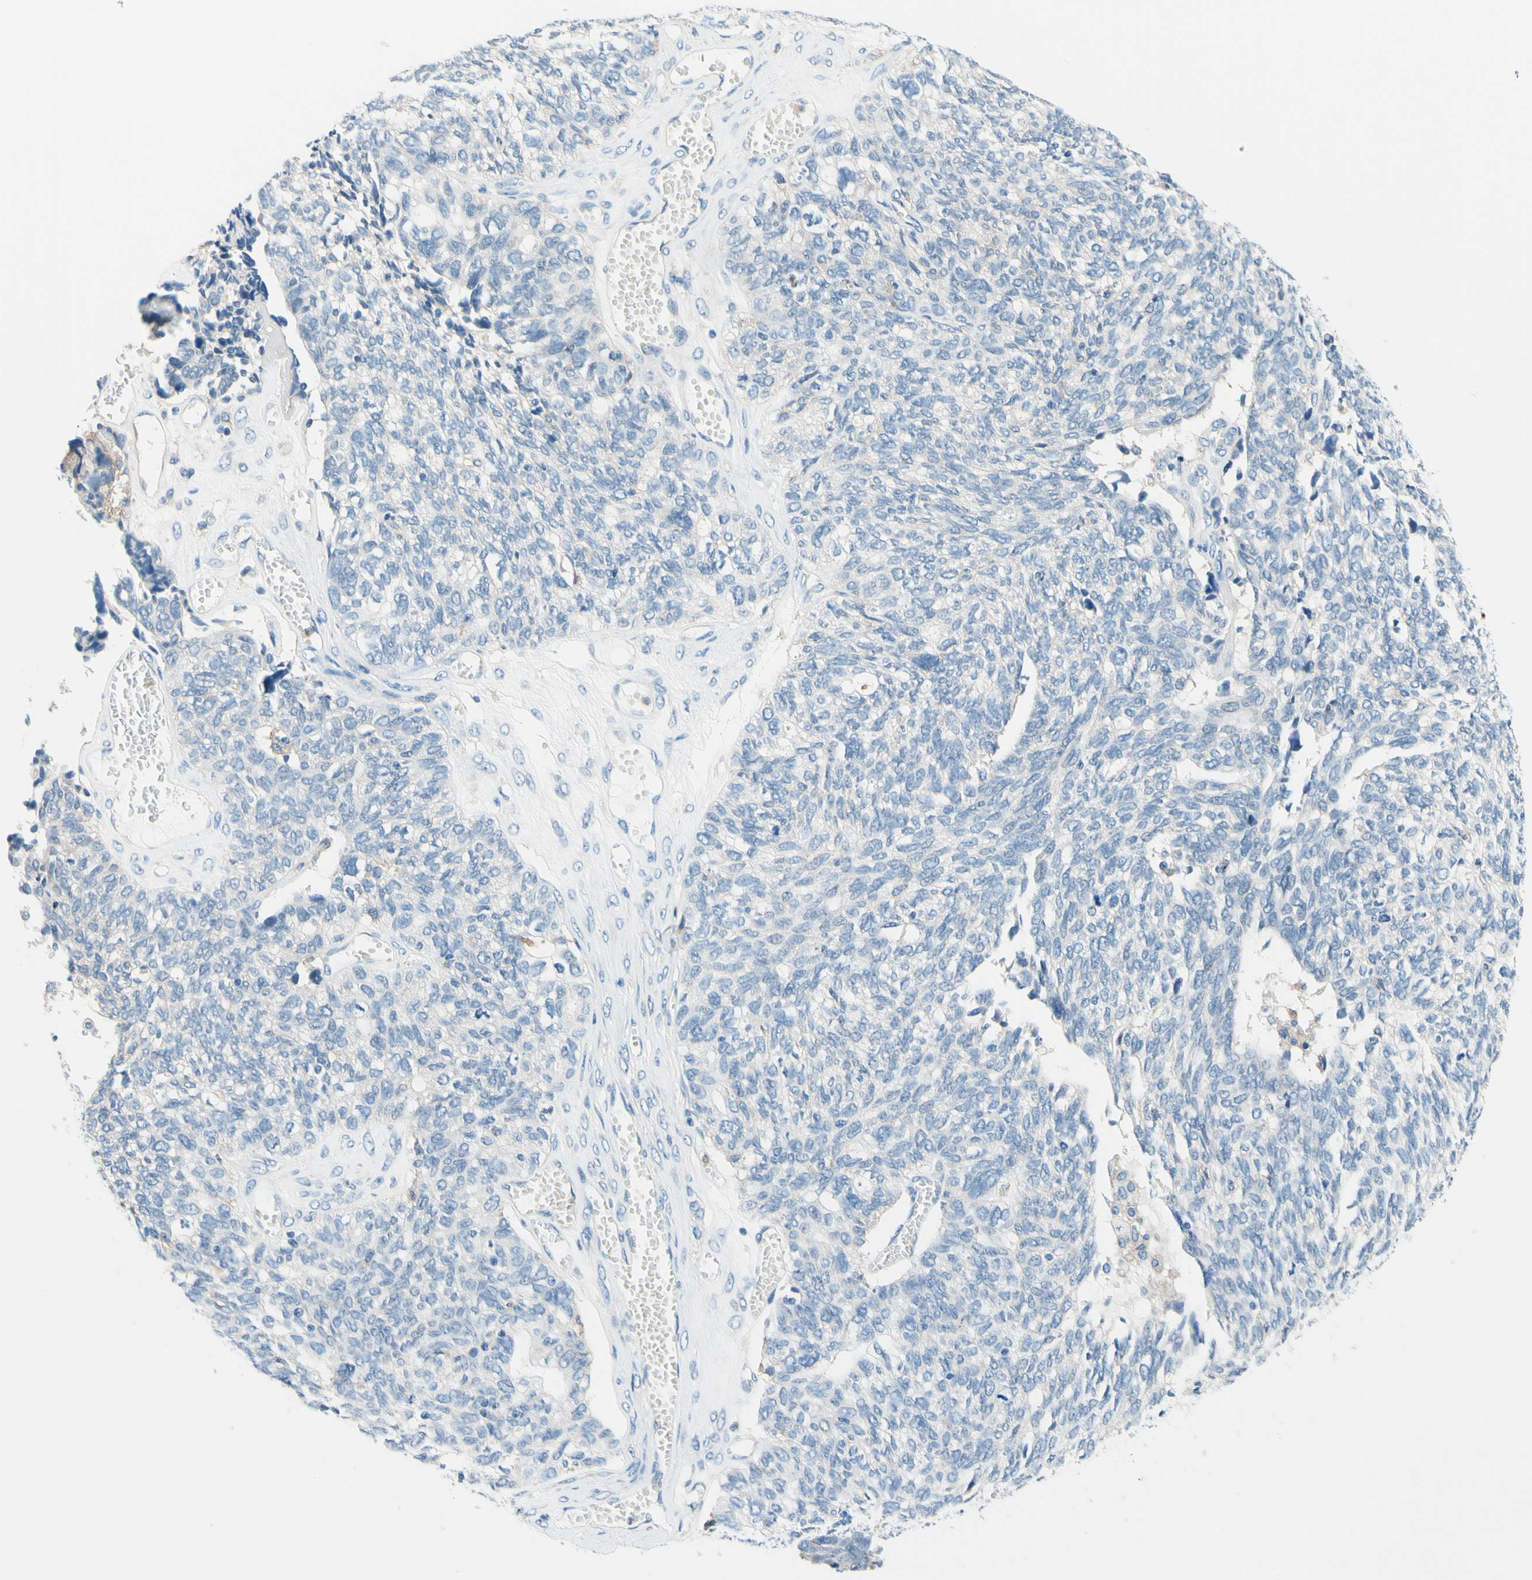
{"staining": {"intensity": "negative", "quantity": "none", "location": "none"}, "tissue": "ovarian cancer", "cell_type": "Tumor cells", "image_type": "cancer", "snomed": [{"axis": "morphology", "description": "Cystadenocarcinoma, serous, NOS"}, {"axis": "topography", "description": "Ovary"}], "caption": "Tumor cells show no significant protein staining in ovarian serous cystadenocarcinoma.", "gene": "SIGLEC9", "patient": {"sex": "female", "age": 79}}